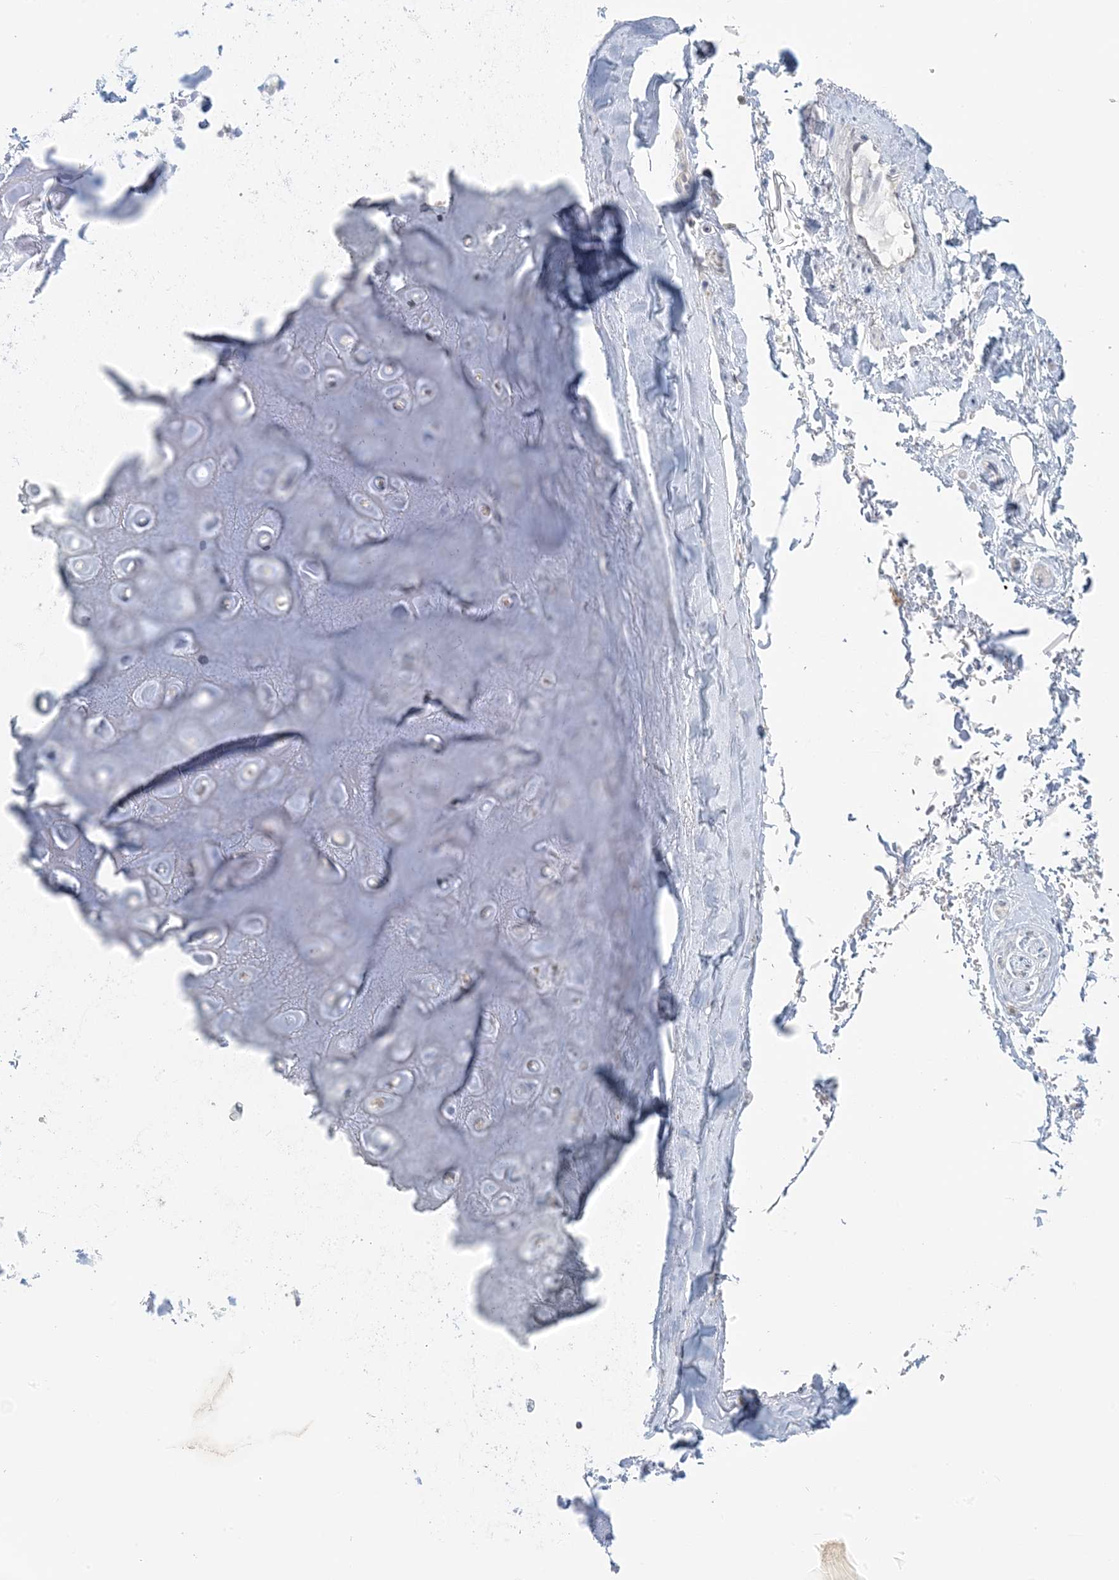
{"staining": {"intensity": "negative", "quantity": "none", "location": "none"}, "tissue": "adipose tissue", "cell_type": "Adipocytes", "image_type": "normal", "snomed": [{"axis": "morphology", "description": "Normal tissue, NOS"}, {"axis": "morphology", "description": "Basal cell carcinoma"}, {"axis": "topography", "description": "Skin"}], "caption": "Adipose tissue stained for a protein using immunohistochemistry (IHC) reveals no staining adipocytes.", "gene": "EEFSEC", "patient": {"sex": "female", "age": 89}}